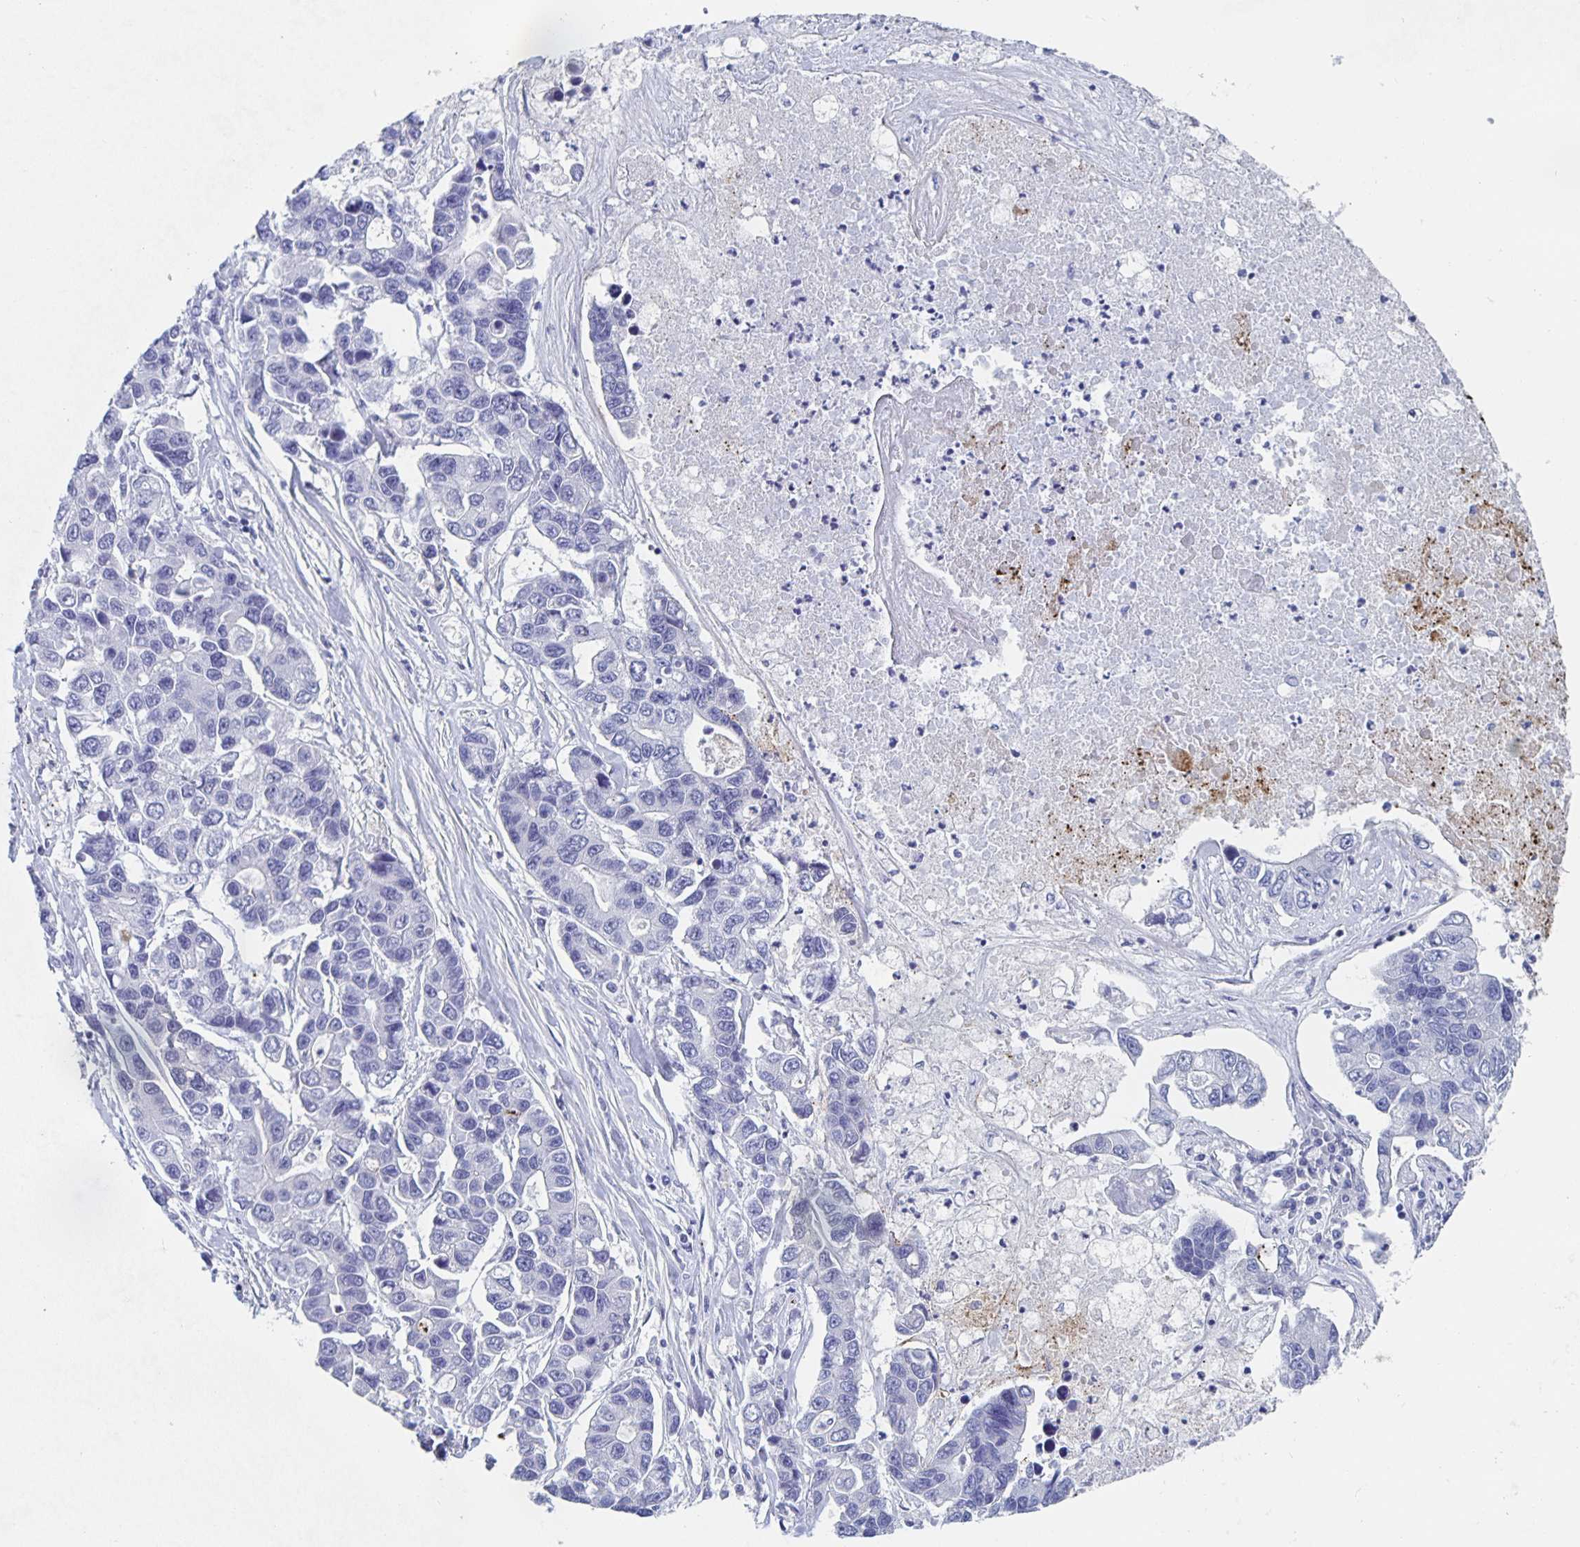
{"staining": {"intensity": "negative", "quantity": "none", "location": "none"}, "tissue": "lung cancer", "cell_type": "Tumor cells", "image_type": "cancer", "snomed": [{"axis": "morphology", "description": "Adenocarcinoma, NOS"}, {"axis": "topography", "description": "Bronchus"}, {"axis": "topography", "description": "Lung"}], "caption": "An immunohistochemistry micrograph of lung cancer is shown. There is no staining in tumor cells of lung cancer.", "gene": "DMBT1", "patient": {"sex": "female", "age": 51}}